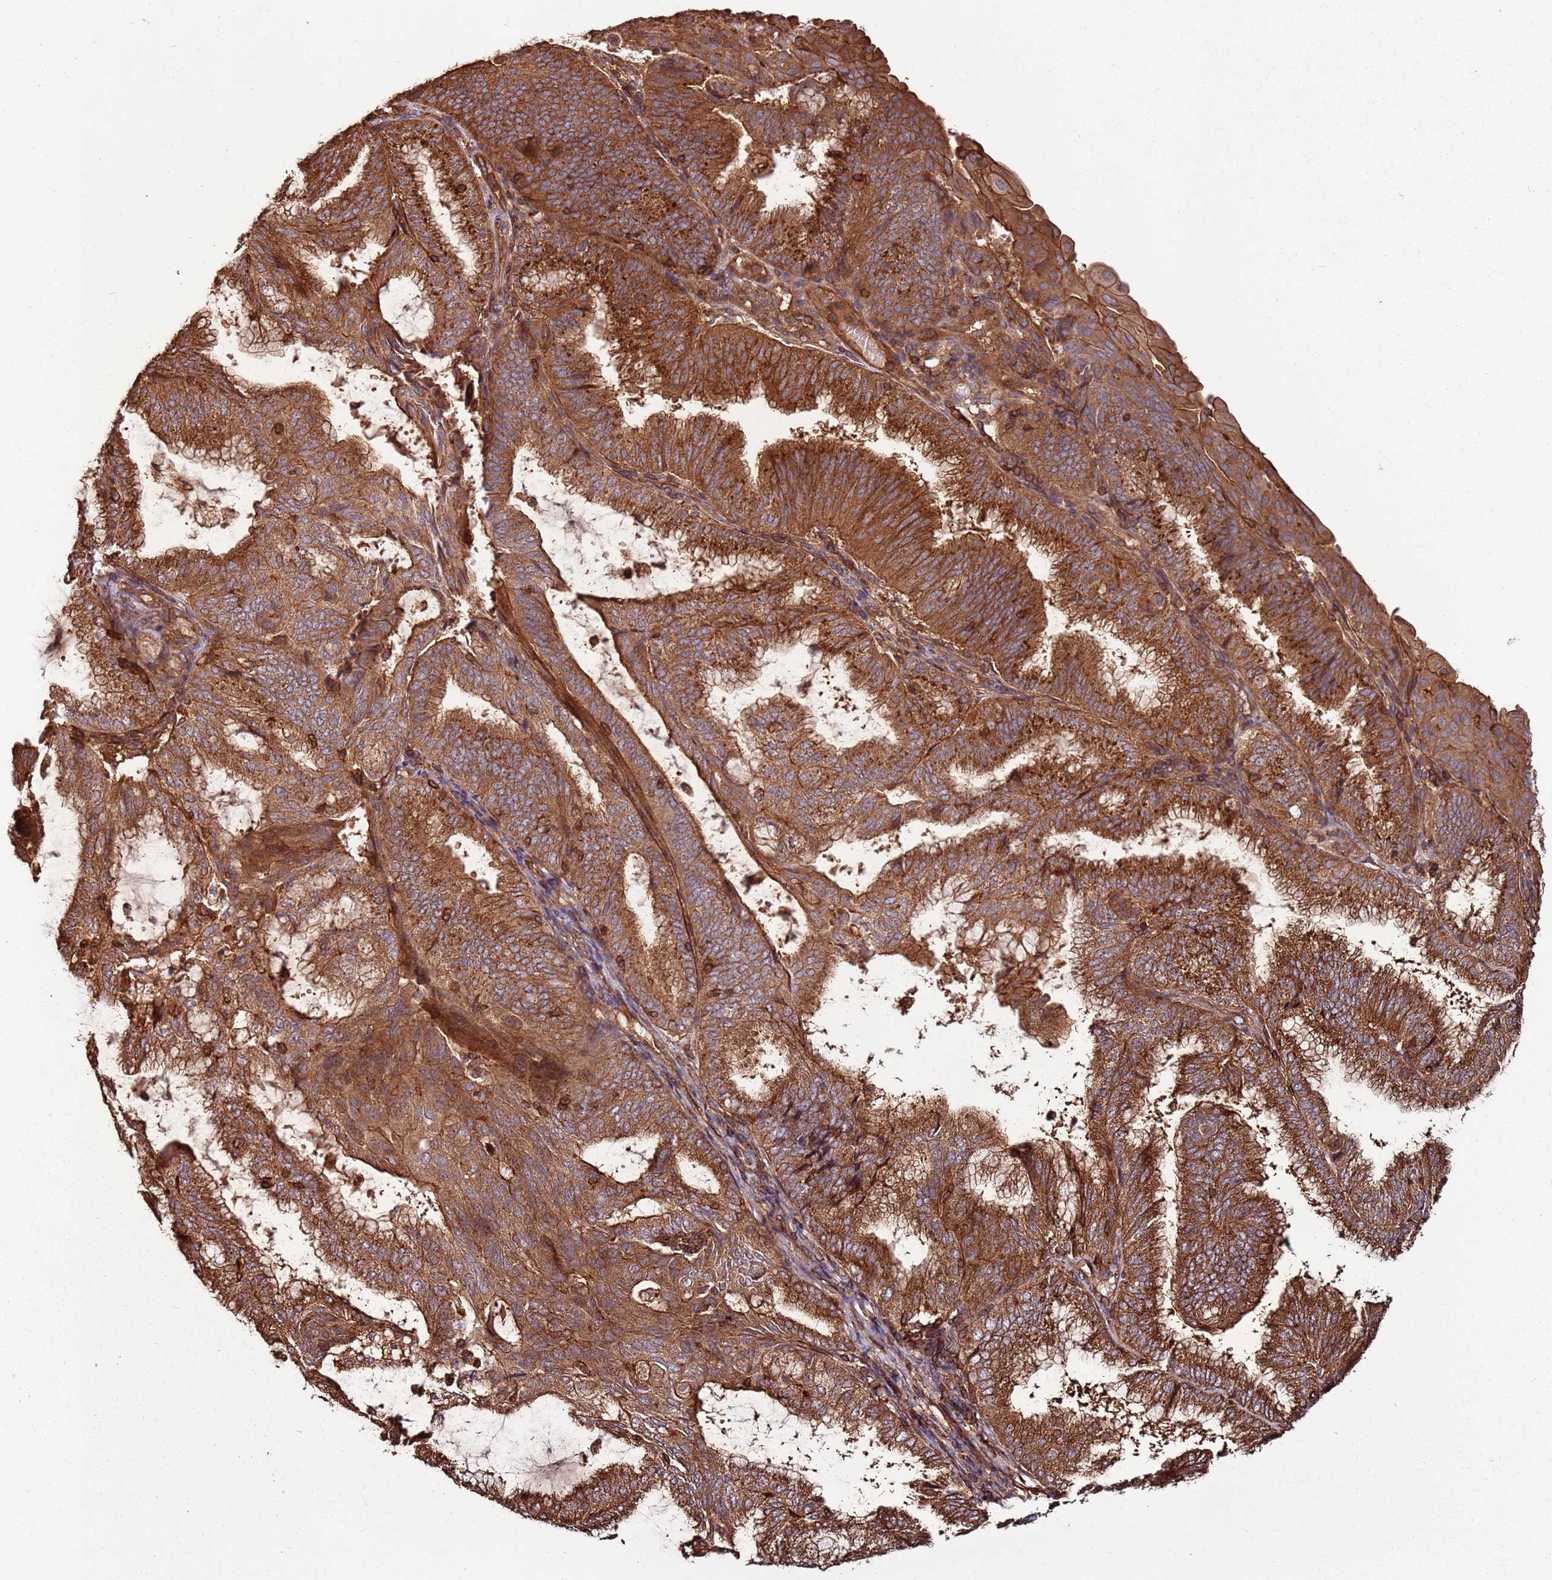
{"staining": {"intensity": "strong", "quantity": ">75%", "location": "cytoplasmic/membranous"}, "tissue": "endometrial cancer", "cell_type": "Tumor cells", "image_type": "cancer", "snomed": [{"axis": "morphology", "description": "Adenocarcinoma, NOS"}, {"axis": "topography", "description": "Endometrium"}], "caption": "Protein staining demonstrates strong cytoplasmic/membranous staining in approximately >75% of tumor cells in endometrial adenocarcinoma.", "gene": "ACVR2A", "patient": {"sex": "female", "age": 49}}